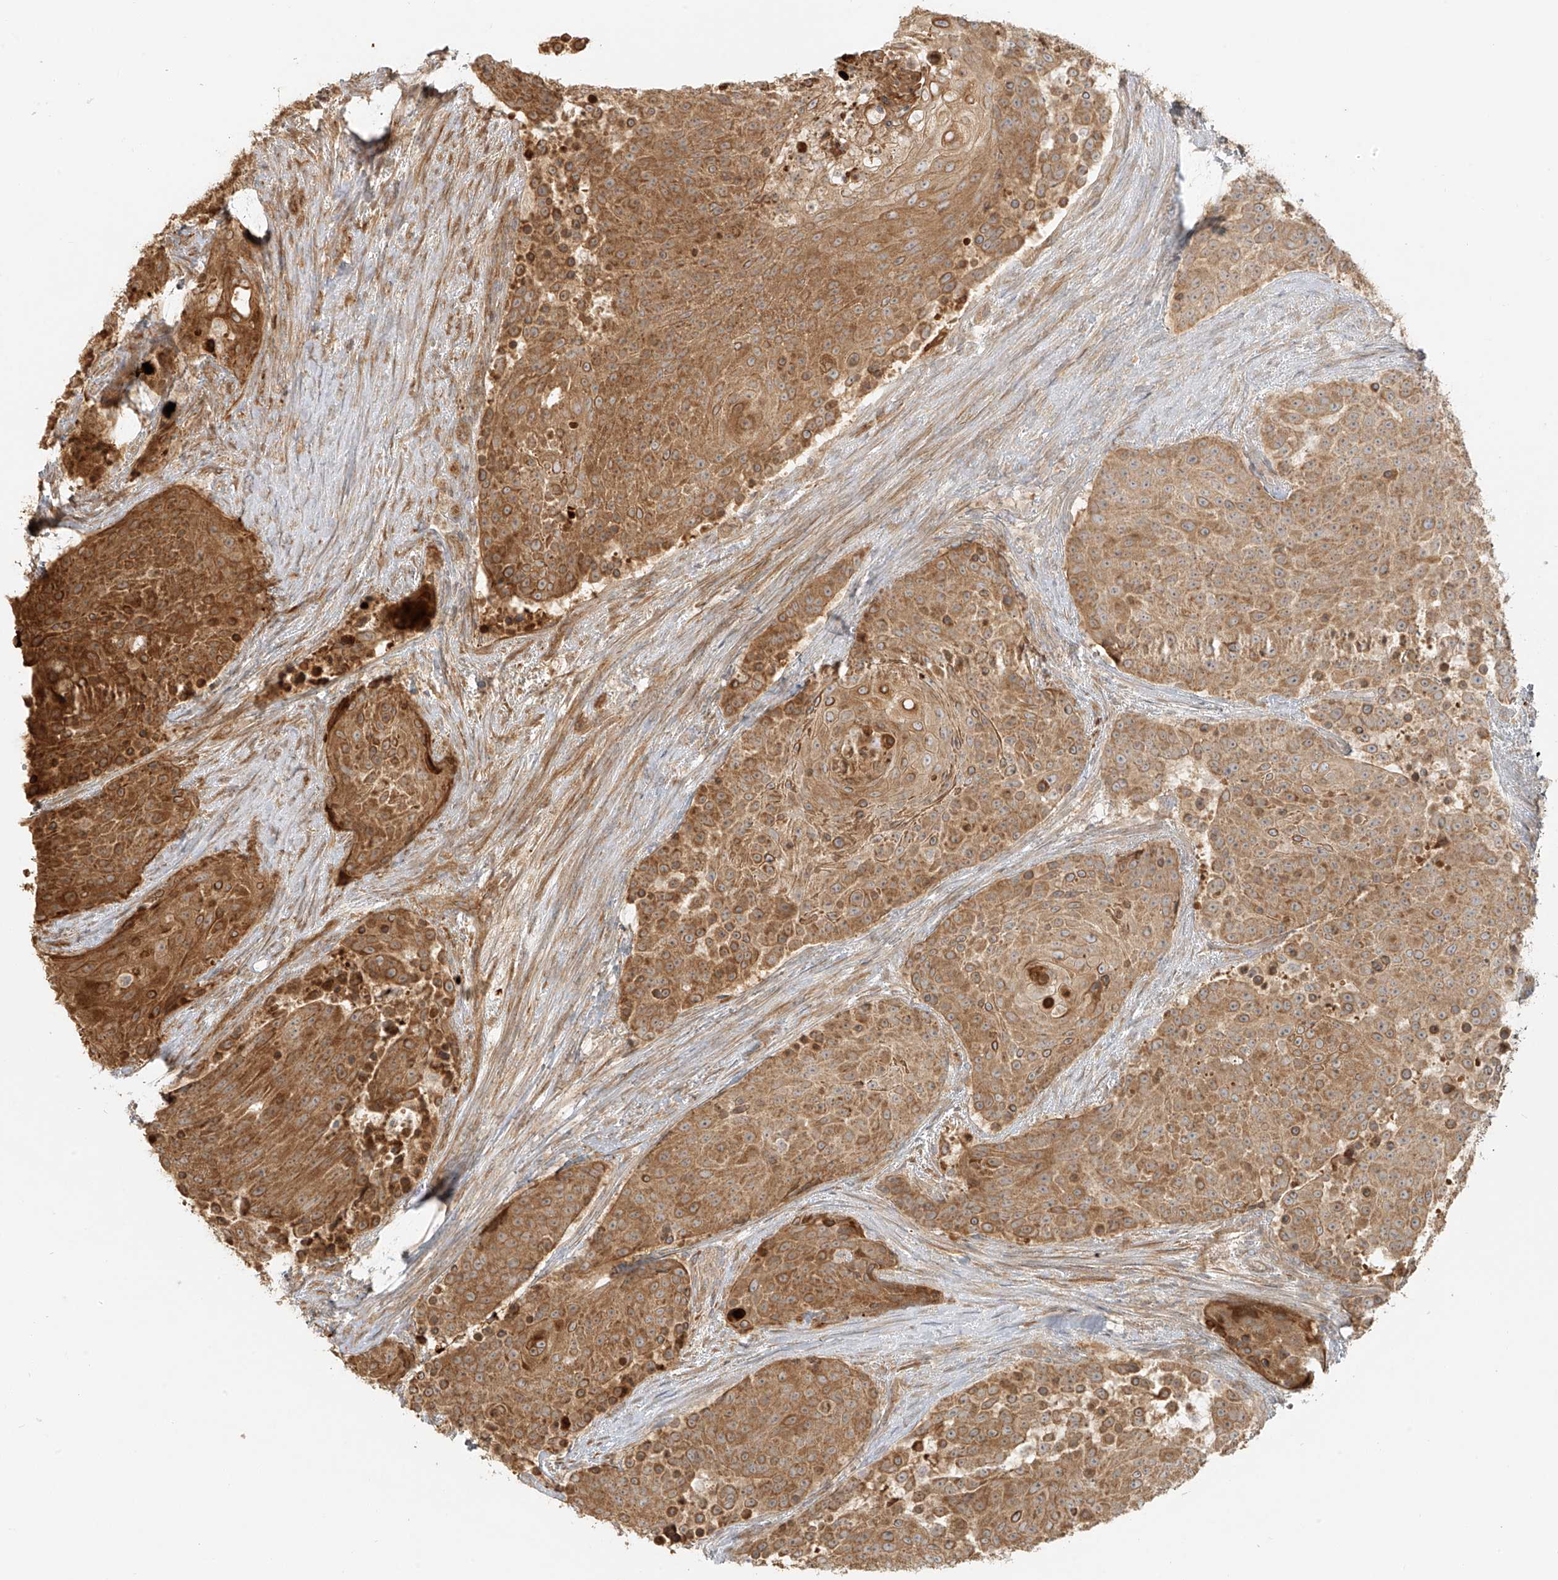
{"staining": {"intensity": "strong", "quantity": ">75%", "location": "cytoplasmic/membranous"}, "tissue": "urothelial cancer", "cell_type": "Tumor cells", "image_type": "cancer", "snomed": [{"axis": "morphology", "description": "Urothelial carcinoma, High grade"}, {"axis": "topography", "description": "Urinary bladder"}], "caption": "Strong cytoplasmic/membranous expression for a protein is appreciated in approximately >75% of tumor cells of urothelial carcinoma (high-grade) using immunohistochemistry (IHC).", "gene": "MIPEP", "patient": {"sex": "female", "age": 63}}